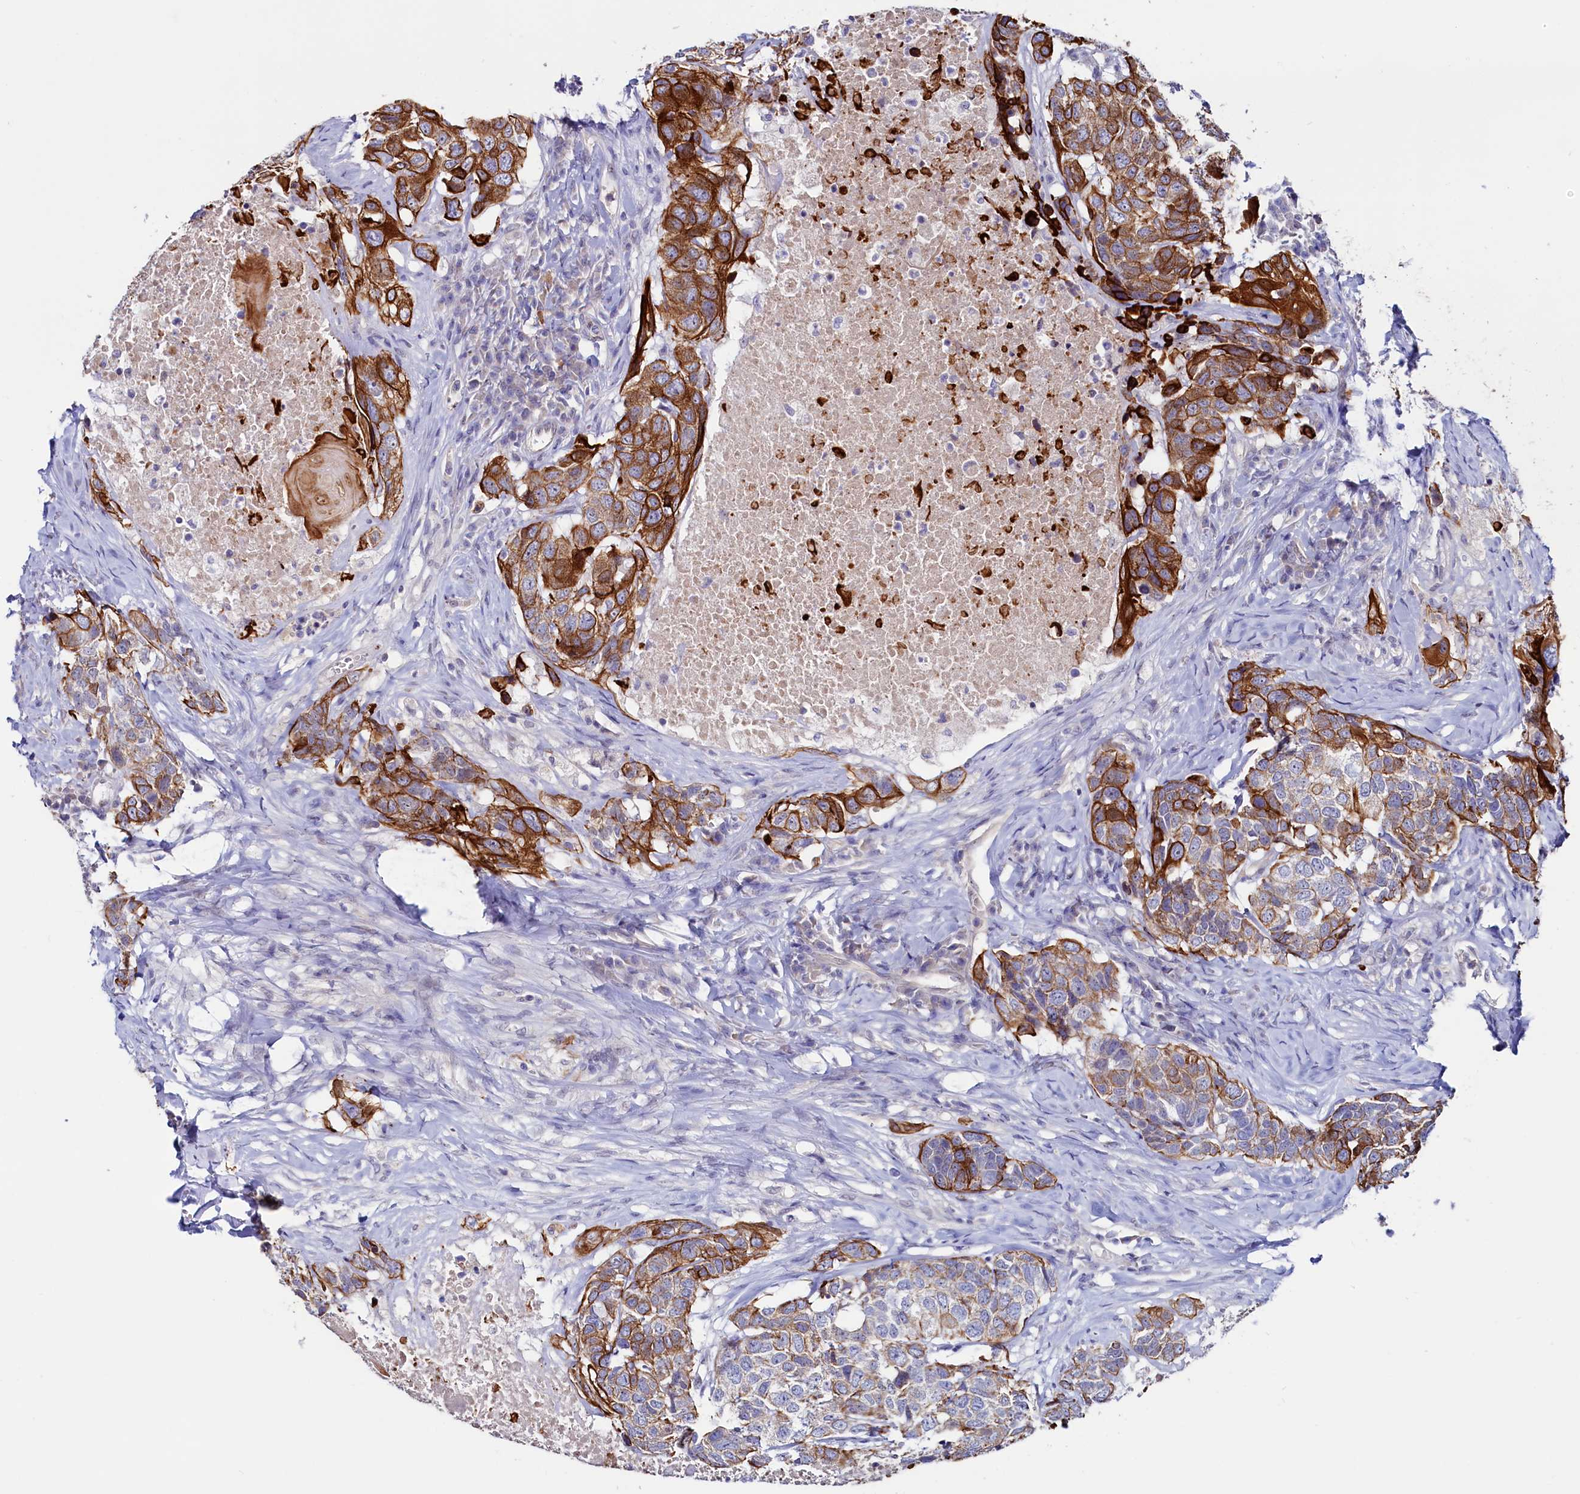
{"staining": {"intensity": "strong", "quantity": "25%-75%", "location": "cytoplasmic/membranous"}, "tissue": "head and neck cancer", "cell_type": "Tumor cells", "image_type": "cancer", "snomed": [{"axis": "morphology", "description": "Squamous cell carcinoma, NOS"}, {"axis": "topography", "description": "Head-Neck"}], "caption": "There is high levels of strong cytoplasmic/membranous staining in tumor cells of squamous cell carcinoma (head and neck), as demonstrated by immunohistochemical staining (brown color).", "gene": "ASTE1", "patient": {"sex": "male", "age": 66}}